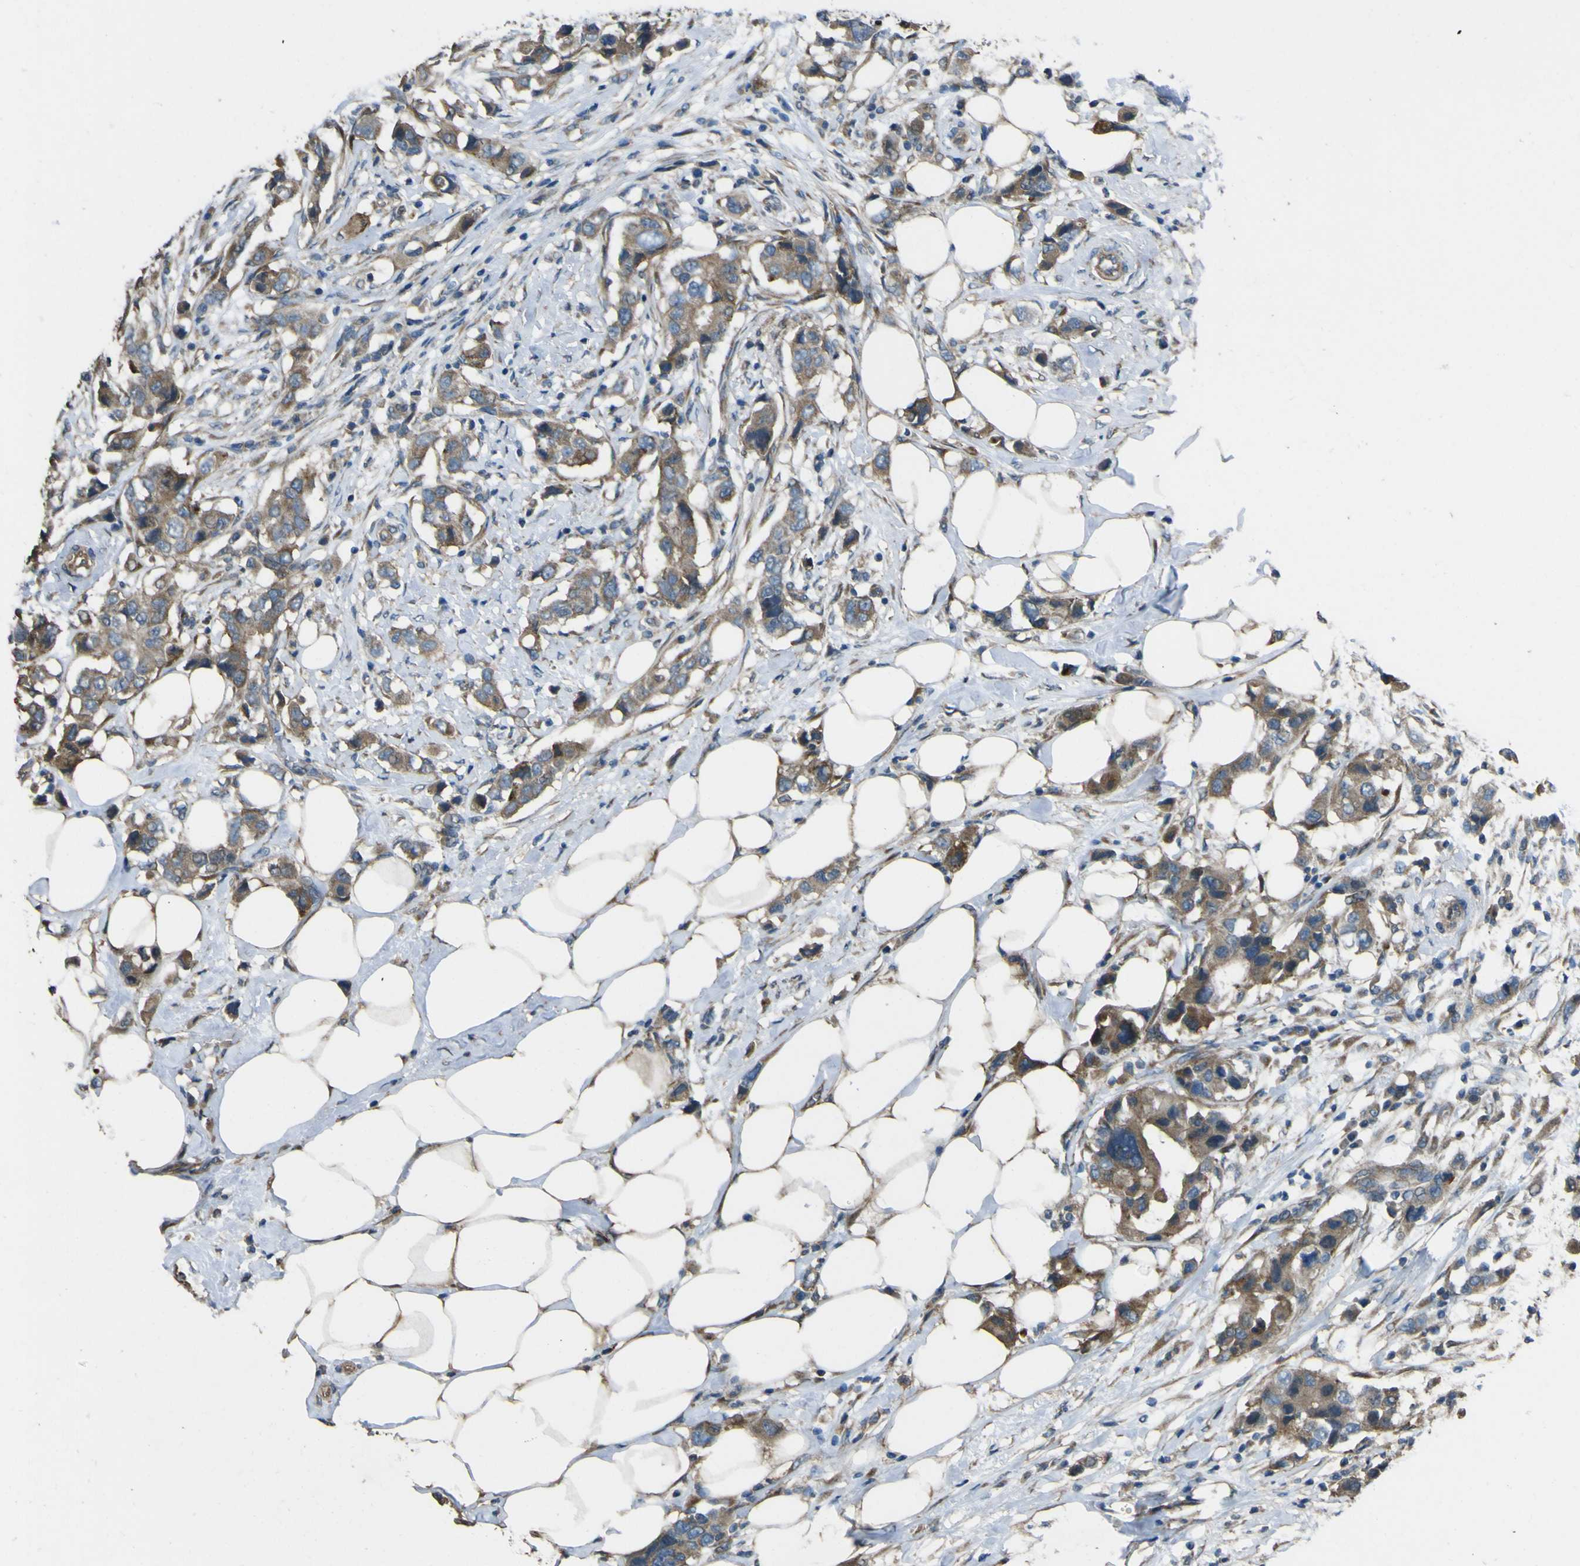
{"staining": {"intensity": "moderate", "quantity": ">75%", "location": "cytoplasmic/membranous"}, "tissue": "breast cancer", "cell_type": "Tumor cells", "image_type": "cancer", "snomed": [{"axis": "morphology", "description": "Normal tissue, NOS"}, {"axis": "morphology", "description": "Duct carcinoma"}, {"axis": "topography", "description": "Breast"}], "caption": "Moderate cytoplasmic/membranous positivity is seen in about >75% of tumor cells in breast cancer (infiltrating ductal carcinoma). (Stains: DAB in brown, nuclei in blue, Microscopy: brightfield microscopy at high magnification).", "gene": "NAALADL2", "patient": {"sex": "female", "age": 50}}